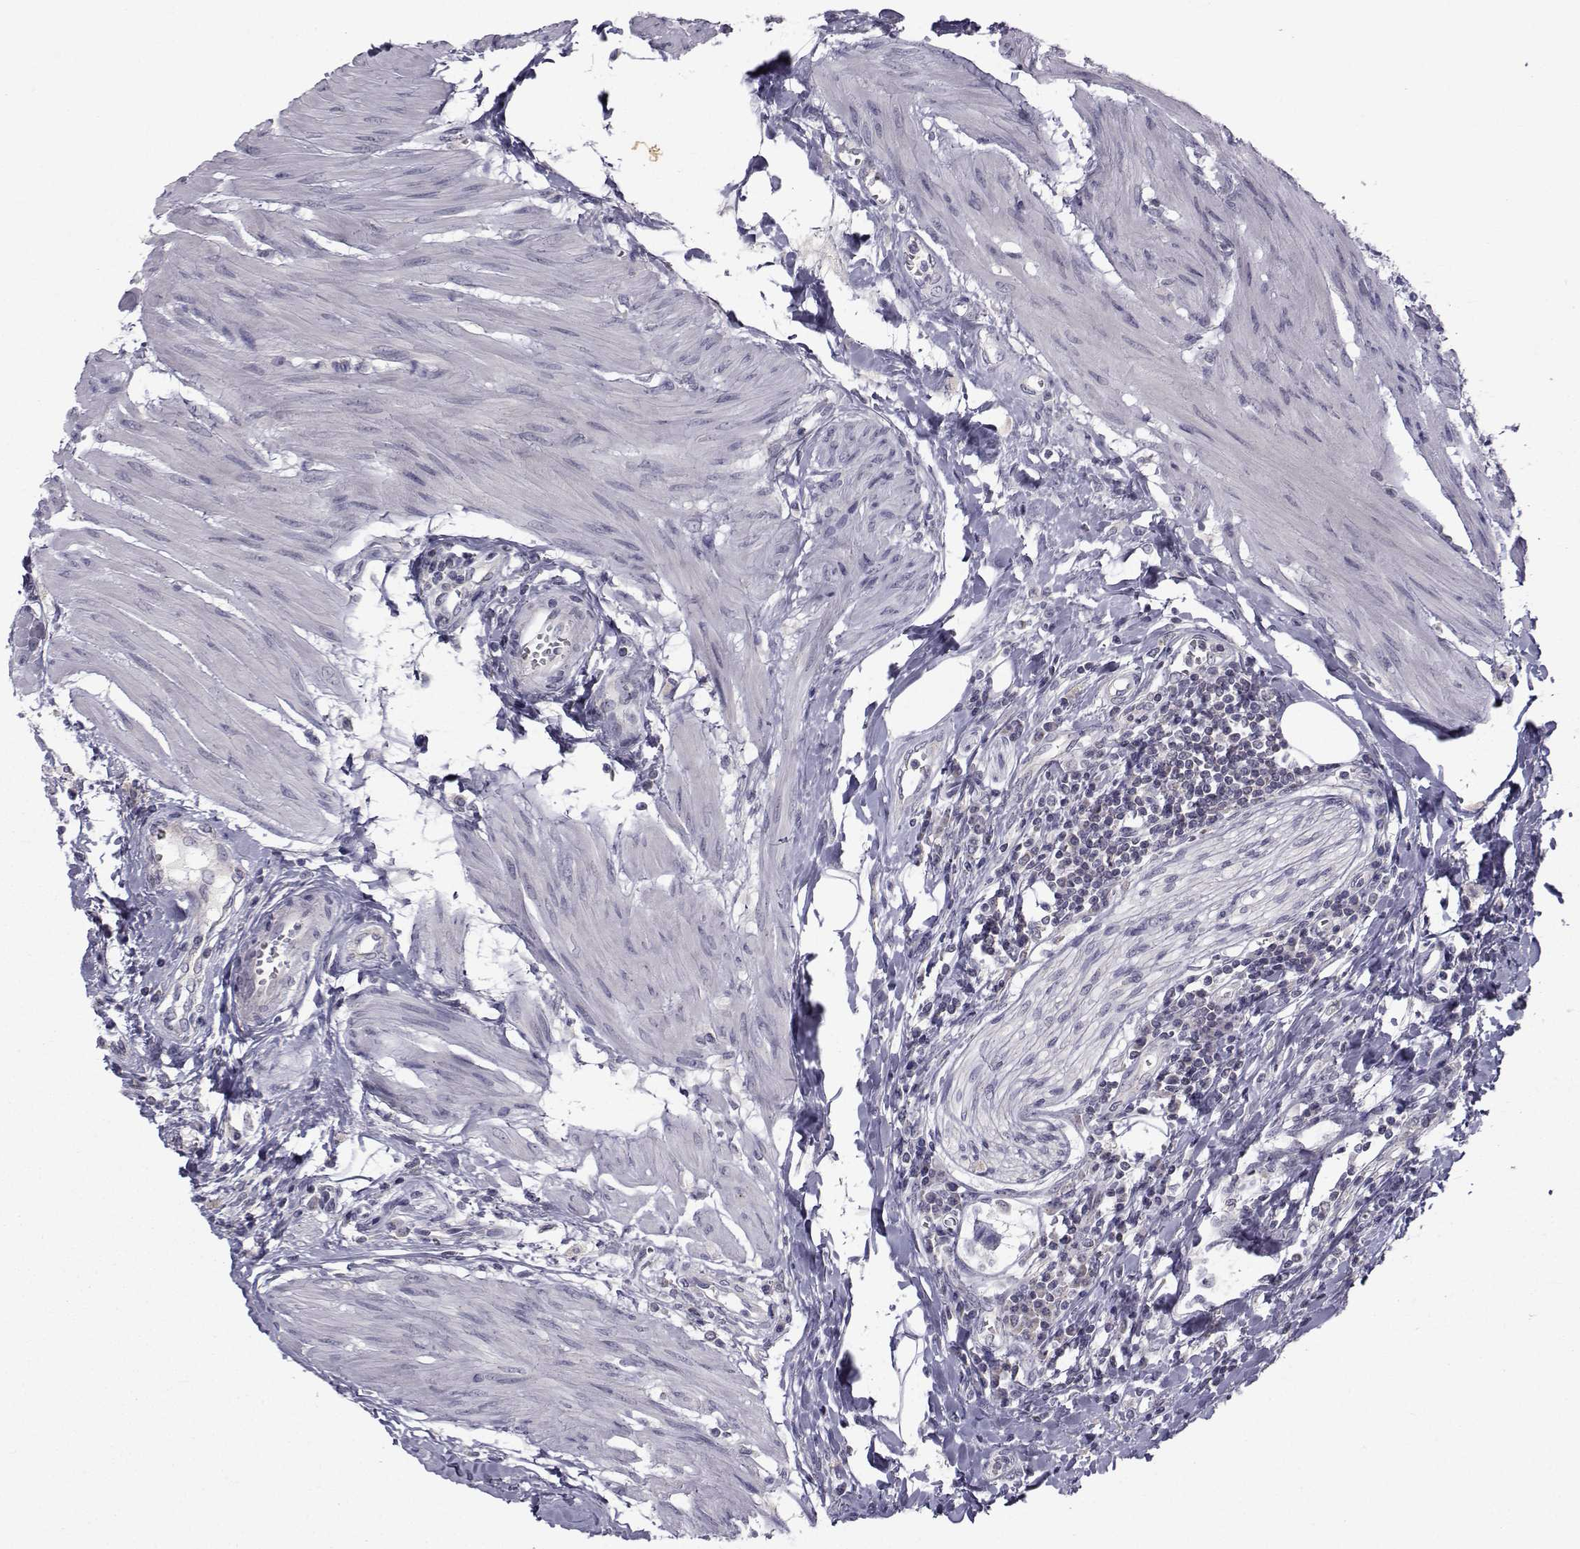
{"staining": {"intensity": "negative", "quantity": "none", "location": "none"}, "tissue": "urothelial cancer", "cell_type": "Tumor cells", "image_type": "cancer", "snomed": [{"axis": "morphology", "description": "Urothelial carcinoma, High grade"}, {"axis": "topography", "description": "Urinary bladder"}], "caption": "Tumor cells show no significant expression in urothelial cancer. (Stains: DAB (3,3'-diaminobenzidine) IHC with hematoxylin counter stain, Microscopy: brightfield microscopy at high magnification).", "gene": "ANGPT1", "patient": {"sex": "female", "age": 58}}